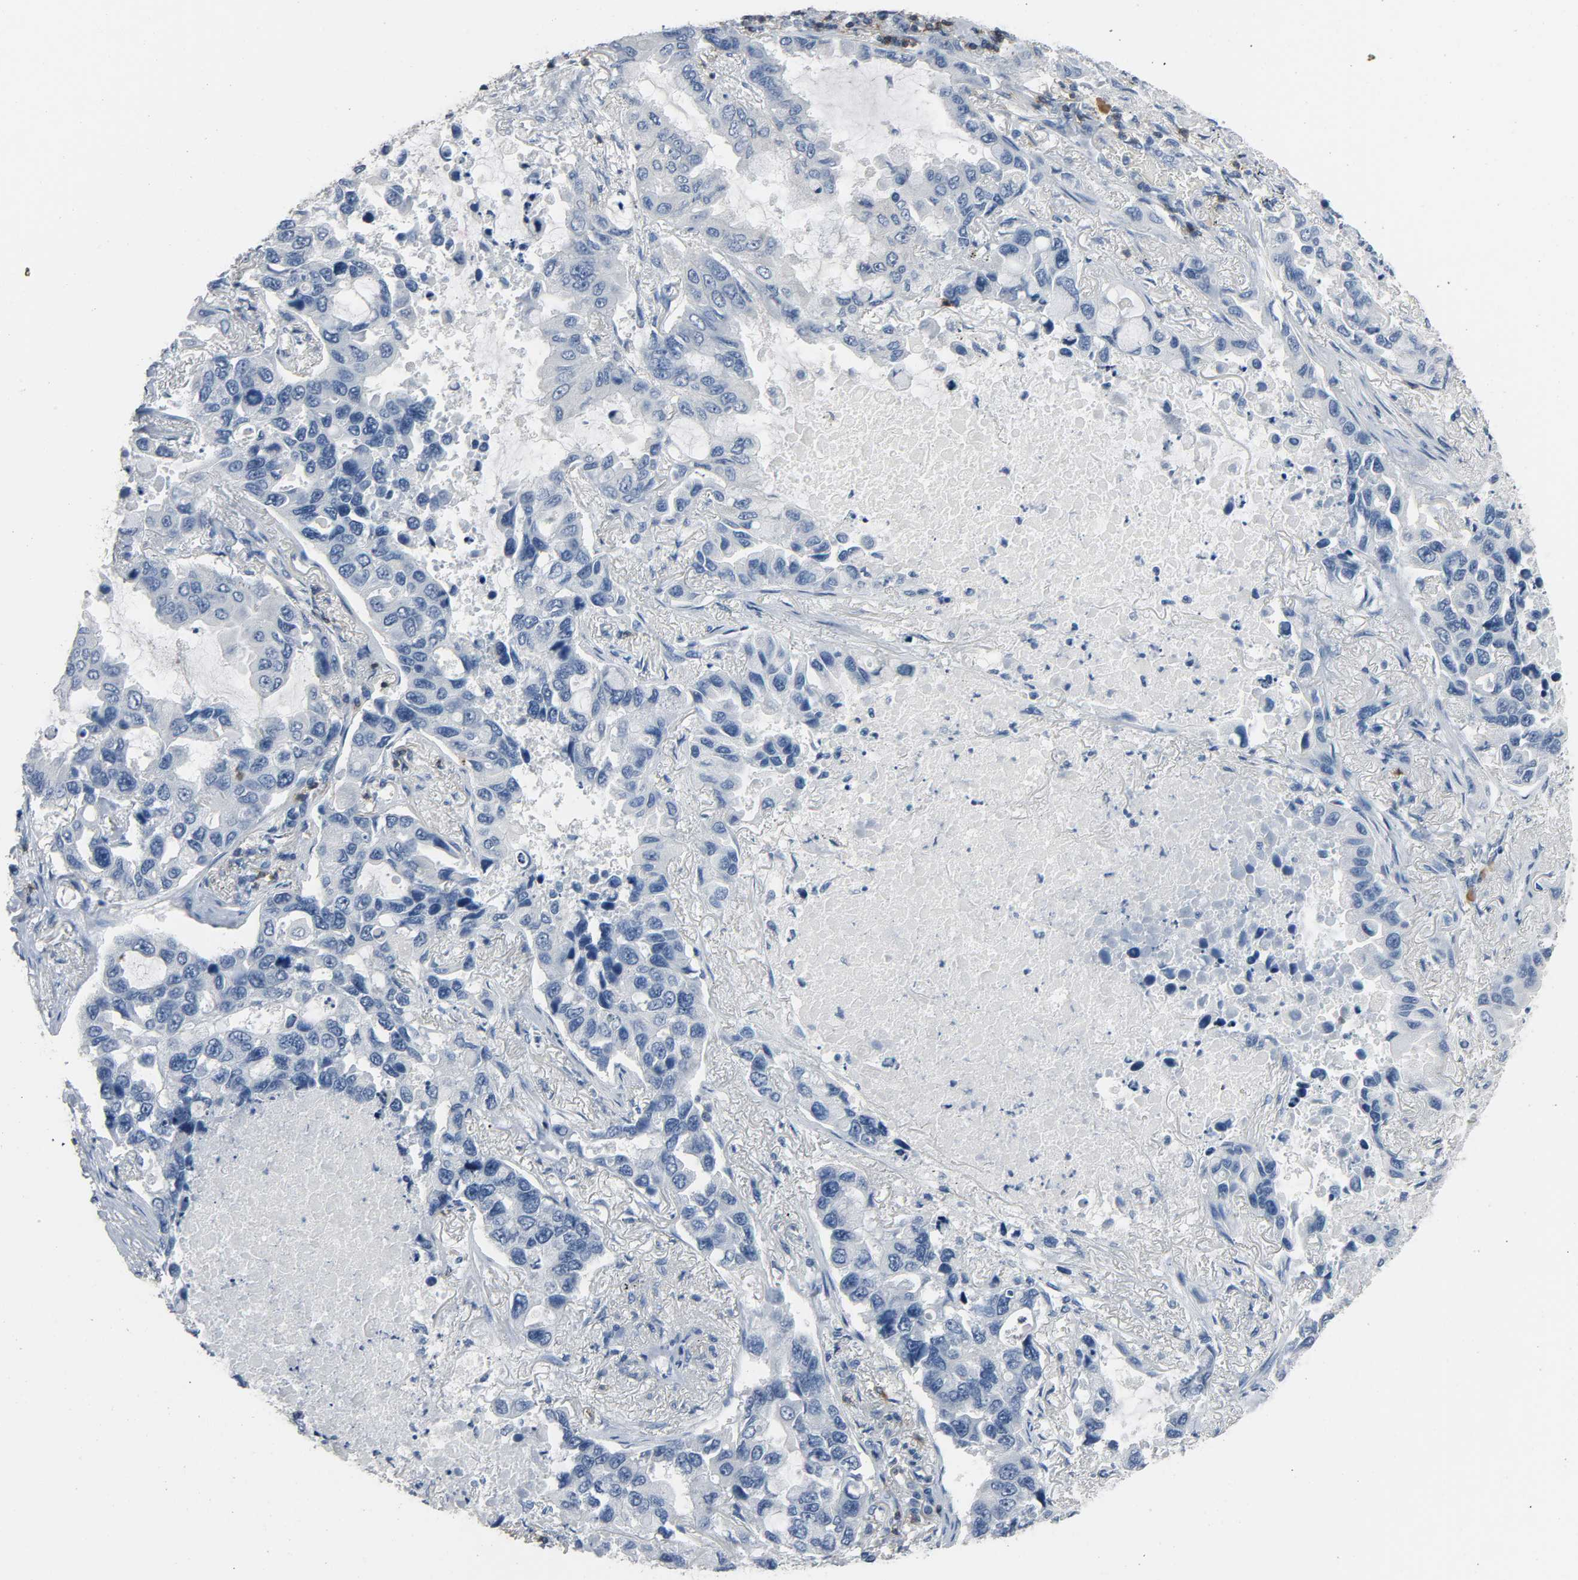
{"staining": {"intensity": "negative", "quantity": "none", "location": "none"}, "tissue": "lung cancer", "cell_type": "Tumor cells", "image_type": "cancer", "snomed": [{"axis": "morphology", "description": "Adenocarcinoma, NOS"}, {"axis": "topography", "description": "Lung"}], "caption": "IHC micrograph of lung adenocarcinoma stained for a protein (brown), which reveals no expression in tumor cells. (DAB (3,3'-diaminobenzidine) immunohistochemistry (IHC), high magnification).", "gene": "LCK", "patient": {"sex": "male", "age": 64}}